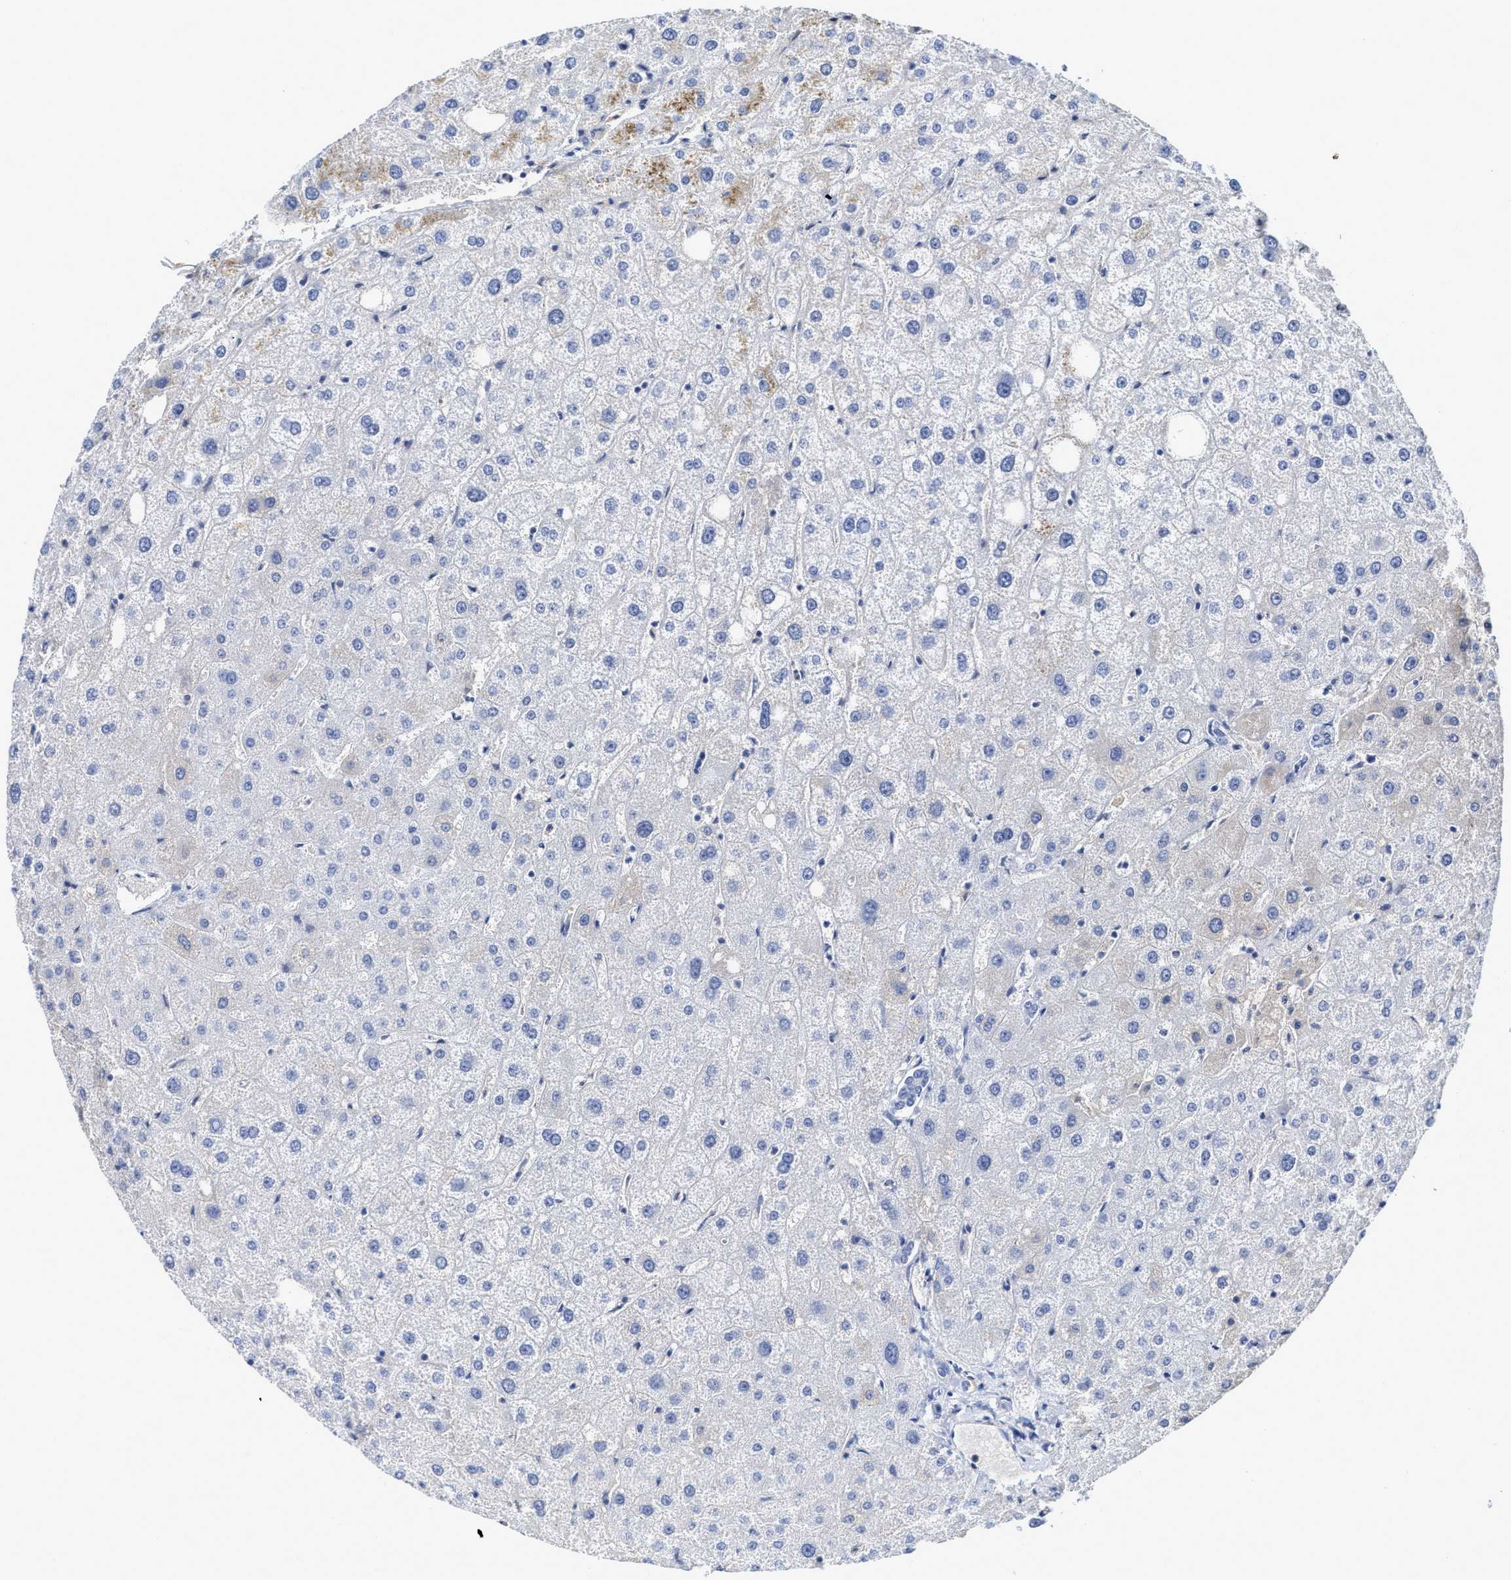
{"staining": {"intensity": "negative", "quantity": "none", "location": "none"}, "tissue": "liver", "cell_type": "Cholangiocytes", "image_type": "normal", "snomed": [{"axis": "morphology", "description": "Normal tissue, NOS"}, {"axis": "topography", "description": "Liver"}], "caption": "Immunohistochemical staining of unremarkable liver reveals no significant positivity in cholangiocytes. (DAB immunohistochemistry (IHC) visualized using brightfield microscopy, high magnification).", "gene": "C2", "patient": {"sex": "male", "age": 73}}